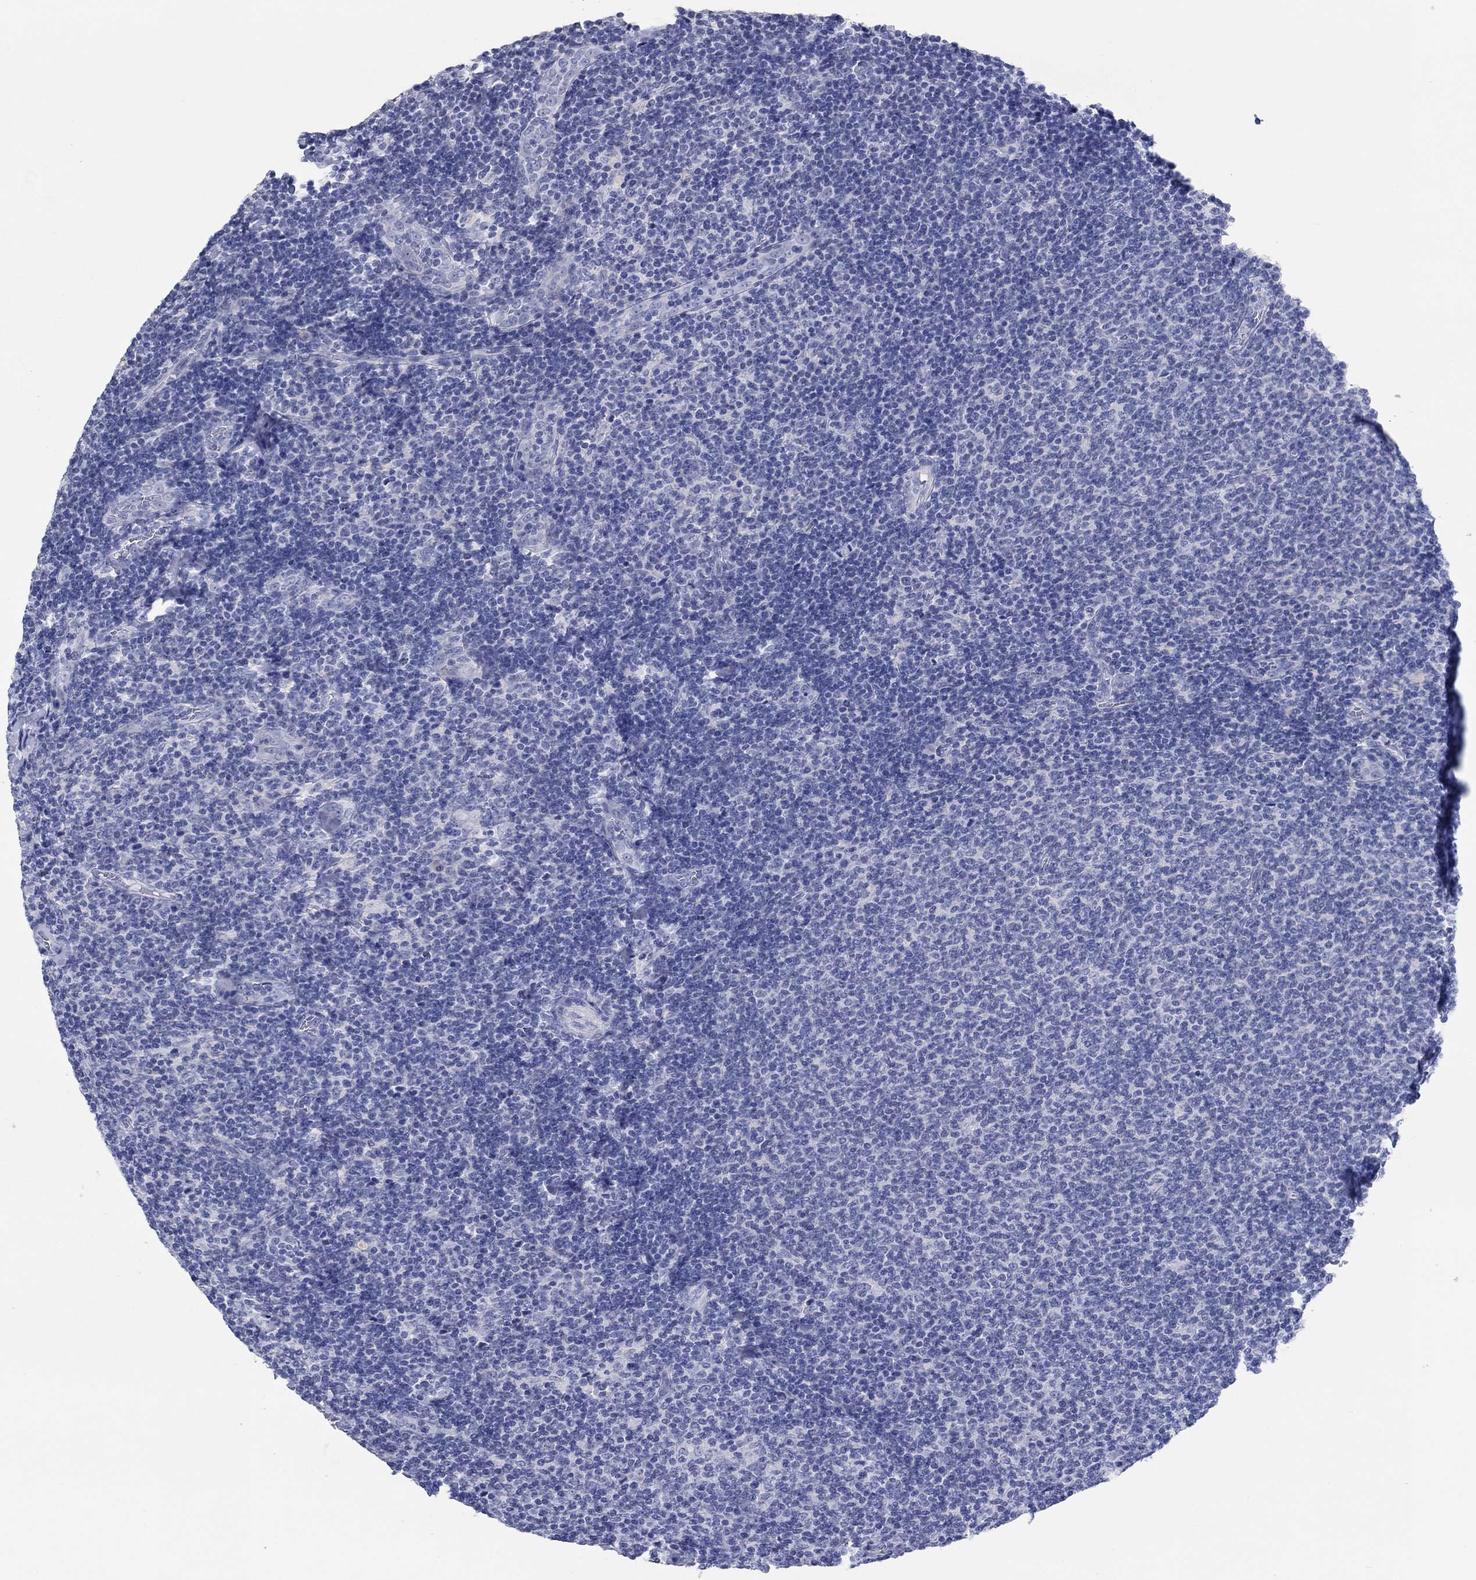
{"staining": {"intensity": "negative", "quantity": "none", "location": "none"}, "tissue": "lymphoma", "cell_type": "Tumor cells", "image_type": "cancer", "snomed": [{"axis": "morphology", "description": "Malignant lymphoma, non-Hodgkin's type, Low grade"}, {"axis": "topography", "description": "Lymph node"}], "caption": "Tumor cells show no significant expression in lymphoma.", "gene": "POU5F1", "patient": {"sex": "male", "age": 52}}